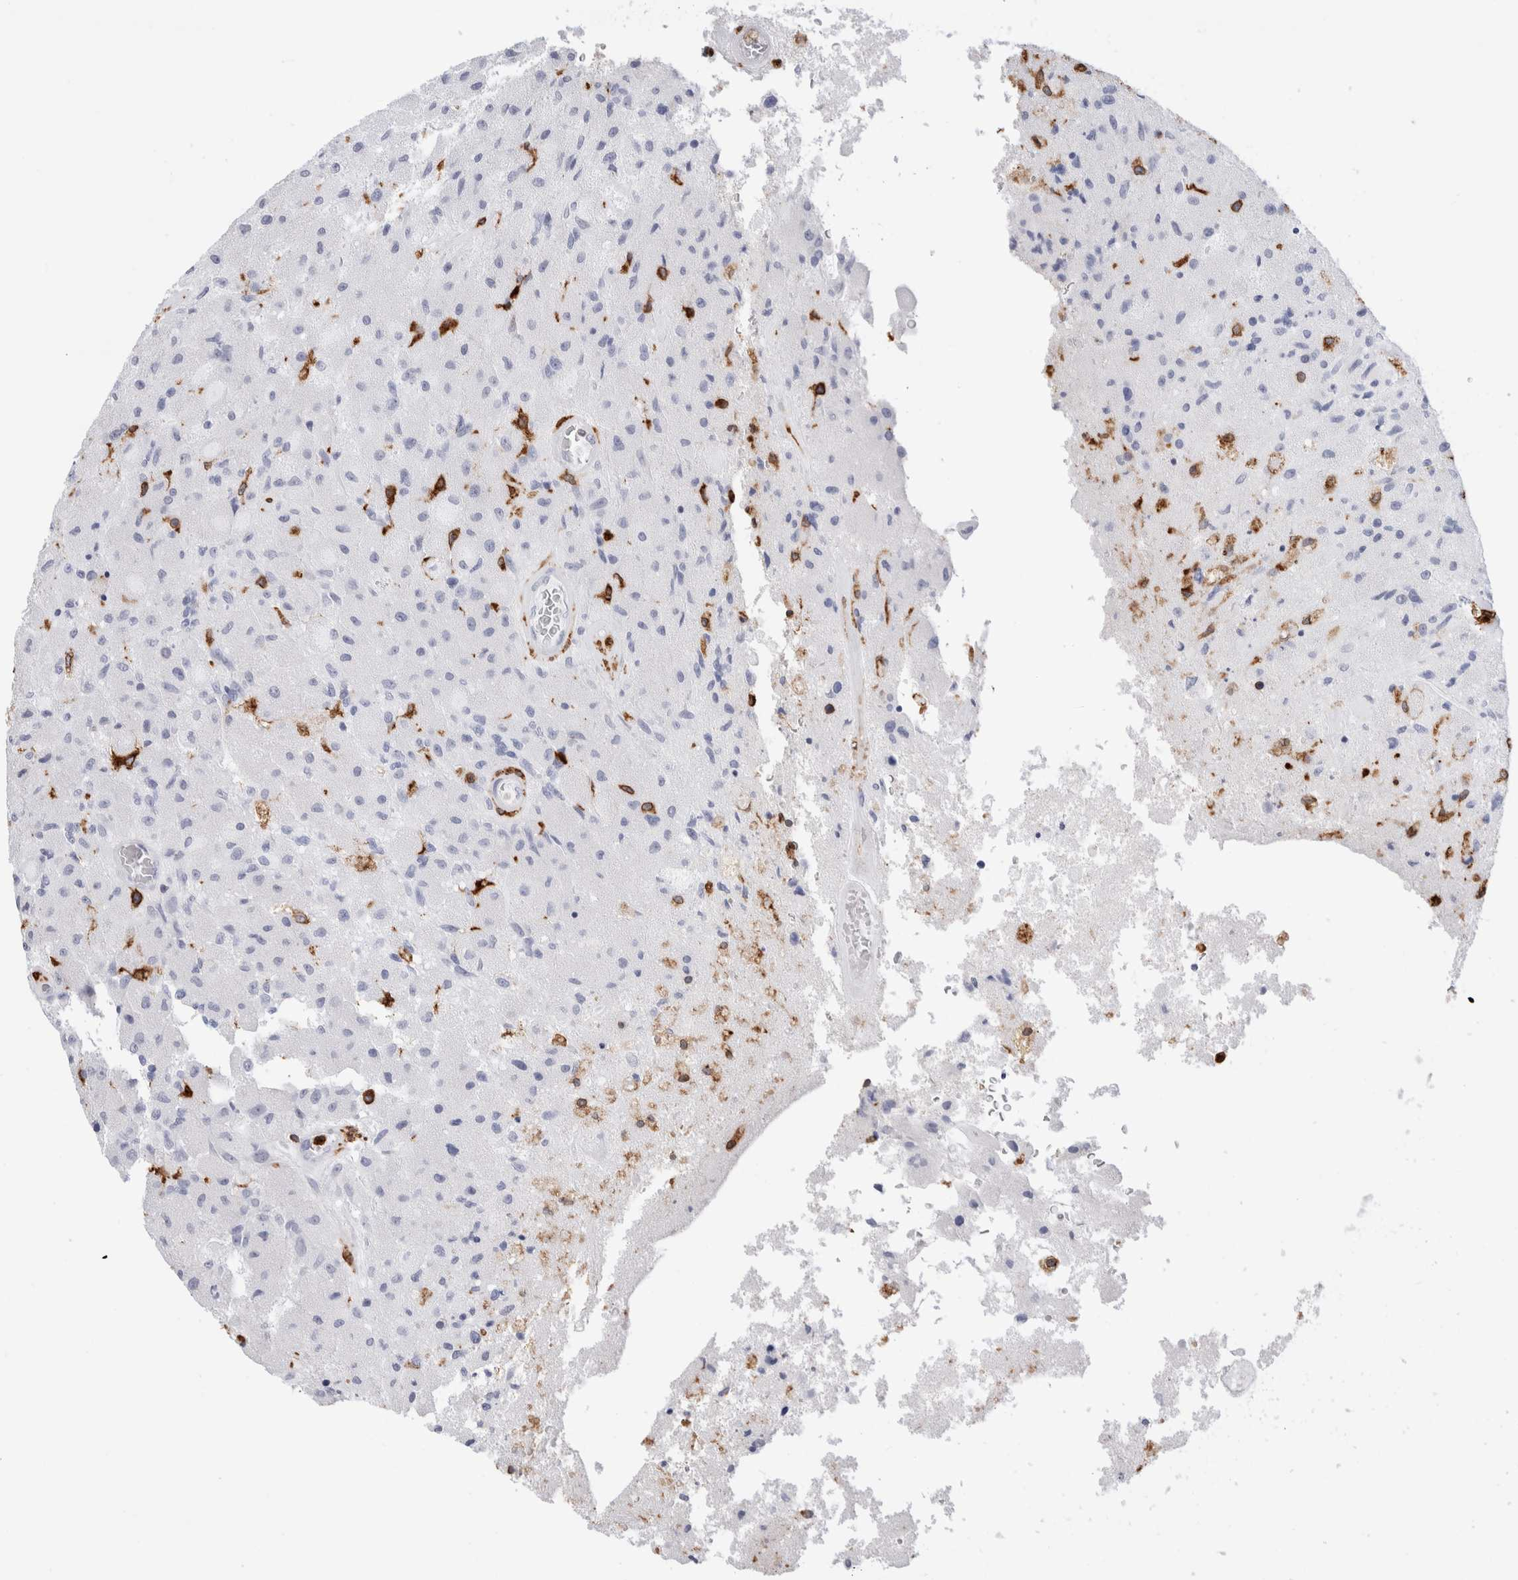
{"staining": {"intensity": "negative", "quantity": "none", "location": "none"}, "tissue": "glioma", "cell_type": "Tumor cells", "image_type": "cancer", "snomed": [{"axis": "morphology", "description": "Normal tissue, NOS"}, {"axis": "morphology", "description": "Glioma, malignant, High grade"}, {"axis": "topography", "description": "Cerebral cortex"}], "caption": "High magnification brightfield microscopy of malignant glioma (high-grade) stained with DAB (3,3'-diaminobenzidine) (brown) and counterstained with hematoxylin (blue): tumor cells show no significant staining.", "gene": "ALOX5AP", "patient": {"sex": "male", "age": 77}}